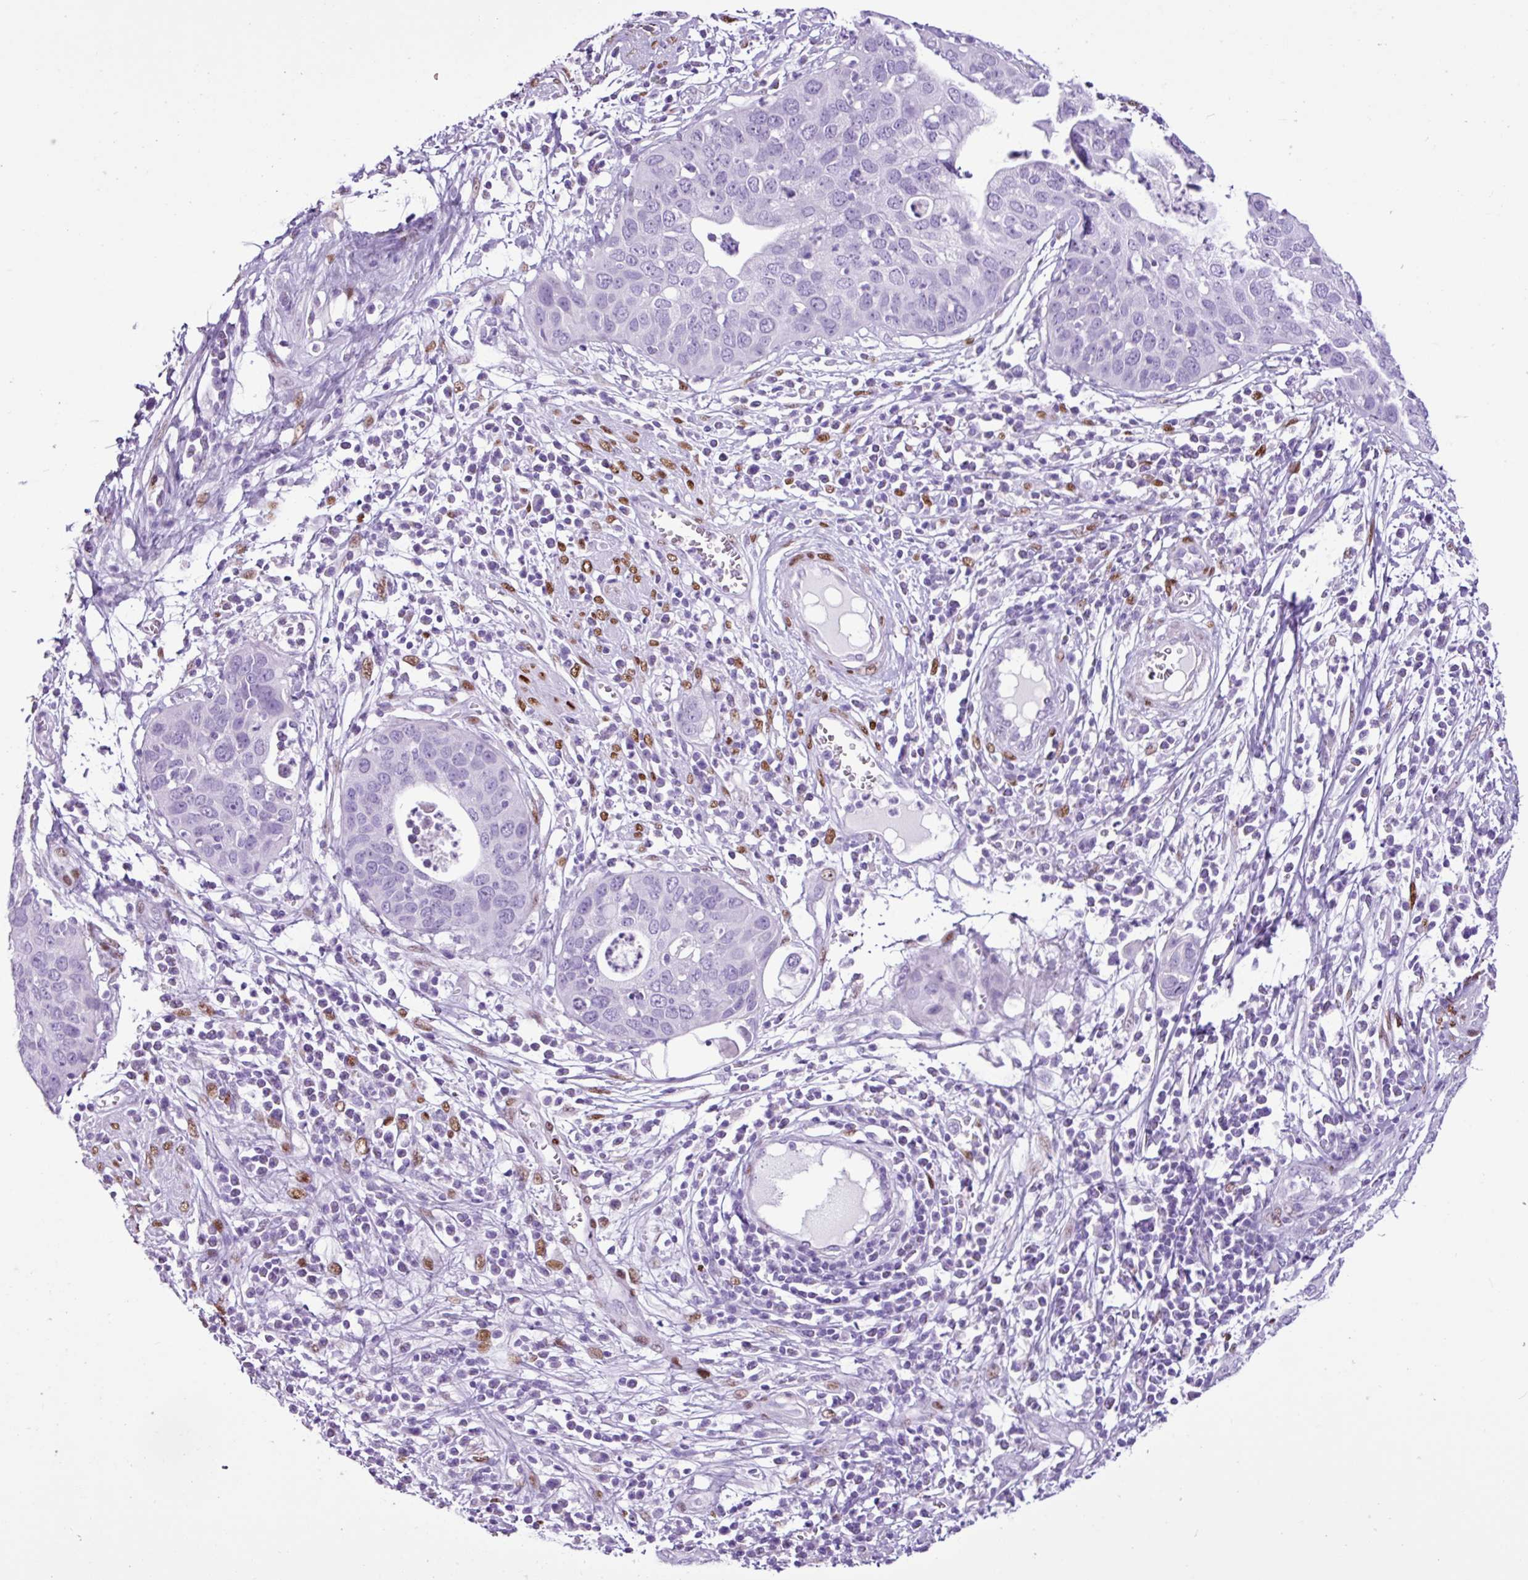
{"staining": {"intensity": "negative", "quantity": "none", "location": "none"}, "tissue": "cervical cancer", "cell_type": "Tumor cells", "image_type": "cancer", "snomed": [{"axis": "morphology", "description": "Squamous cell carcinoma, NOS"}, {"axis": "topography", "description": "Cervix"}], "caption": "High magnification brightfield microscopy of cervical cancer stained with DAB (brown) and counterstained with hematoxylin (blue): tumor cells show no significant staining.", "gene": "PGR", "patient": {"sex": "female", "age": 36}}